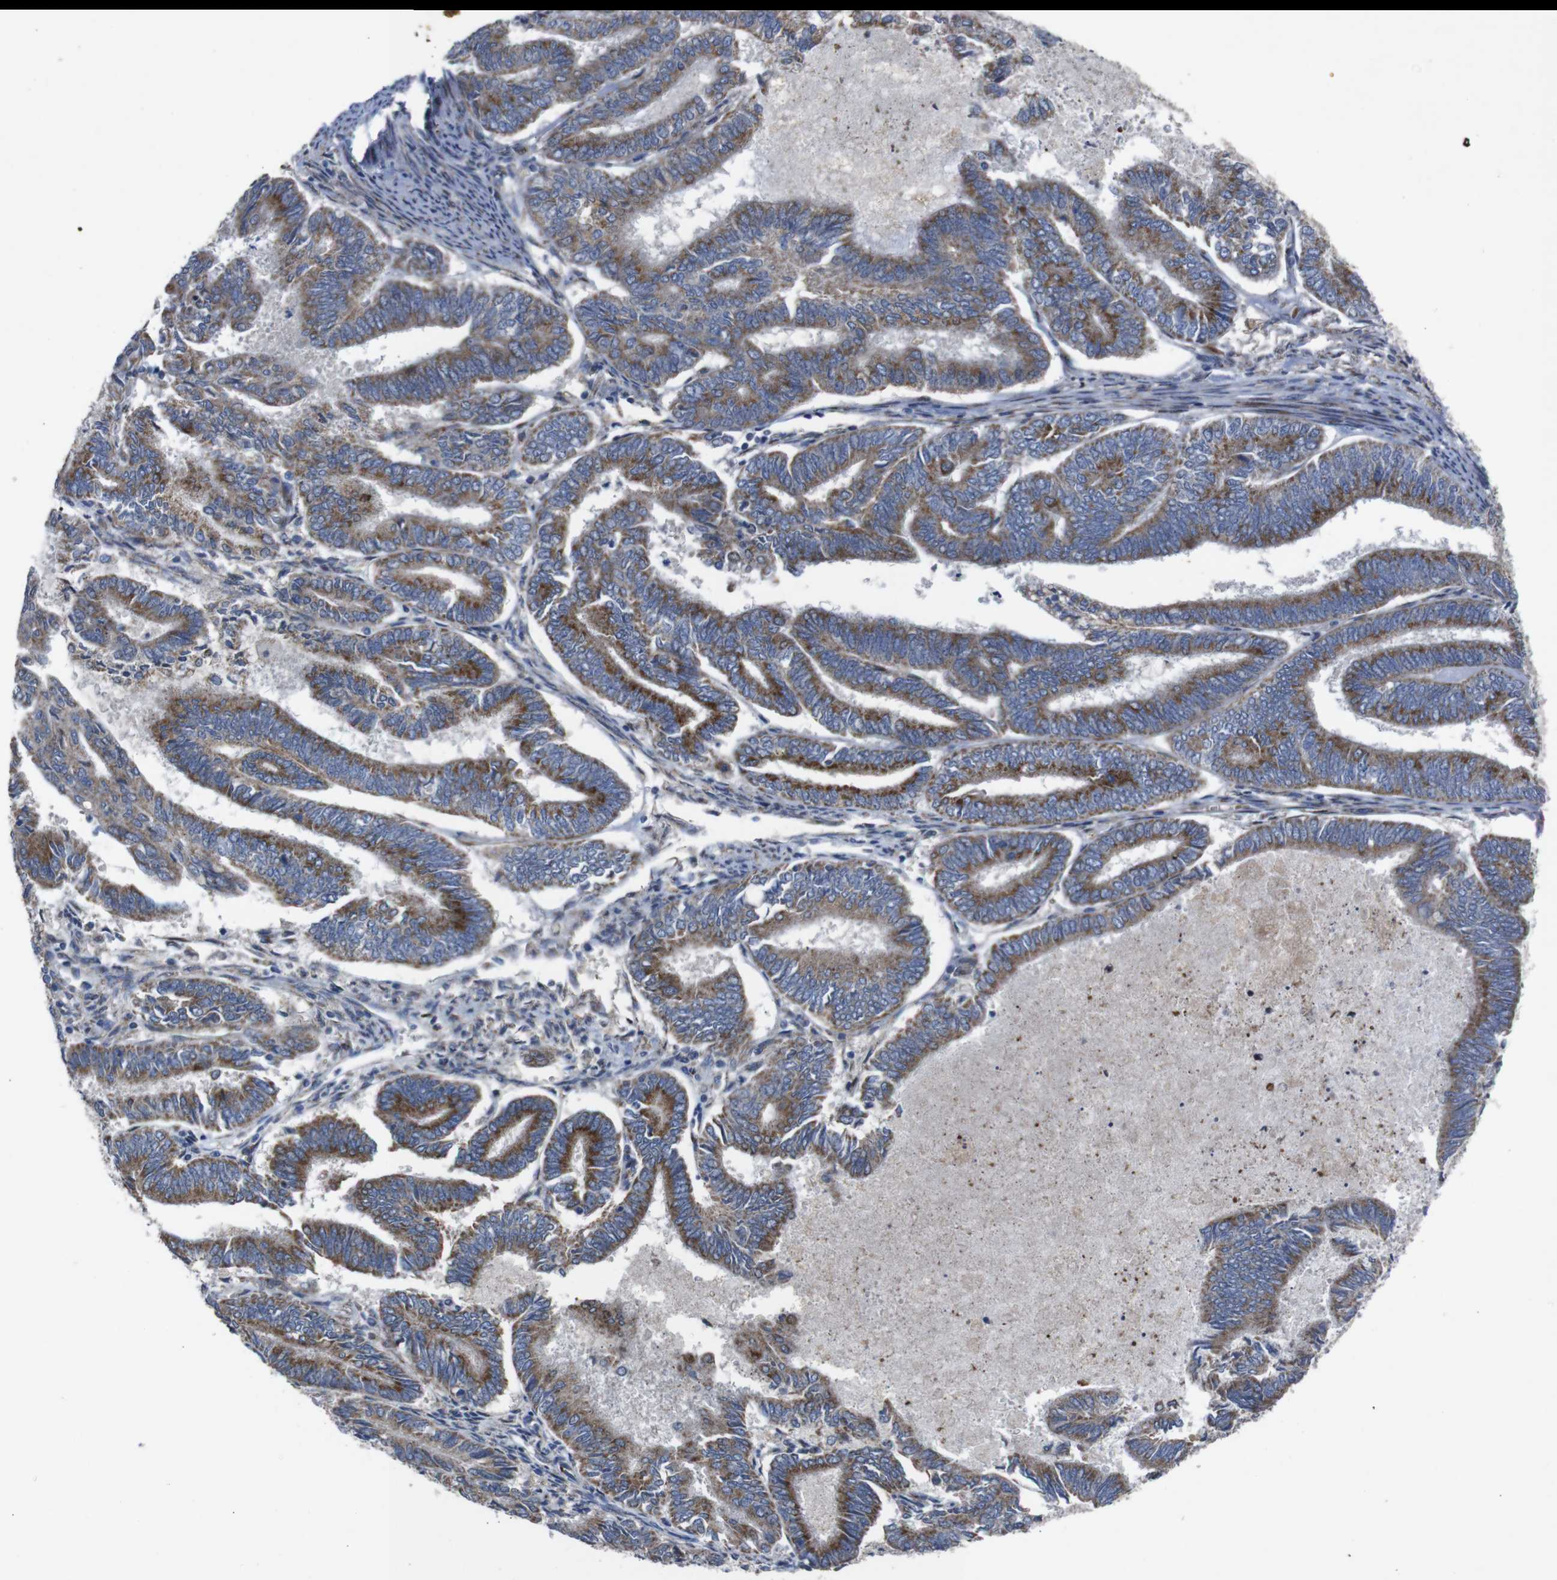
{"staining": {"intensity": "moderate", "quantity": "25%-75%", "location": "cytoplasmic/membranous"}, "tissue": "endometrial cancer", "cell_type": "Tumor cells", "image_type": "cancer", "snomed": [{"axis": "morphology", "description": "Adenocarcinoma, NOS"}, {"axis": "topography", "description": "Endometrium"}], "caption": "Immunohistochemical staining of human adenocarcinoma (endometrial) reveals medium levels of moderate cytoplasmic/membranous protein expression in about 25%-75% of tumor cells. (brown staining indicates protein expression, while blue staining denotes nuclei).", "gene": "CHST10", "patient": {"sex": "female", "age": 86}}